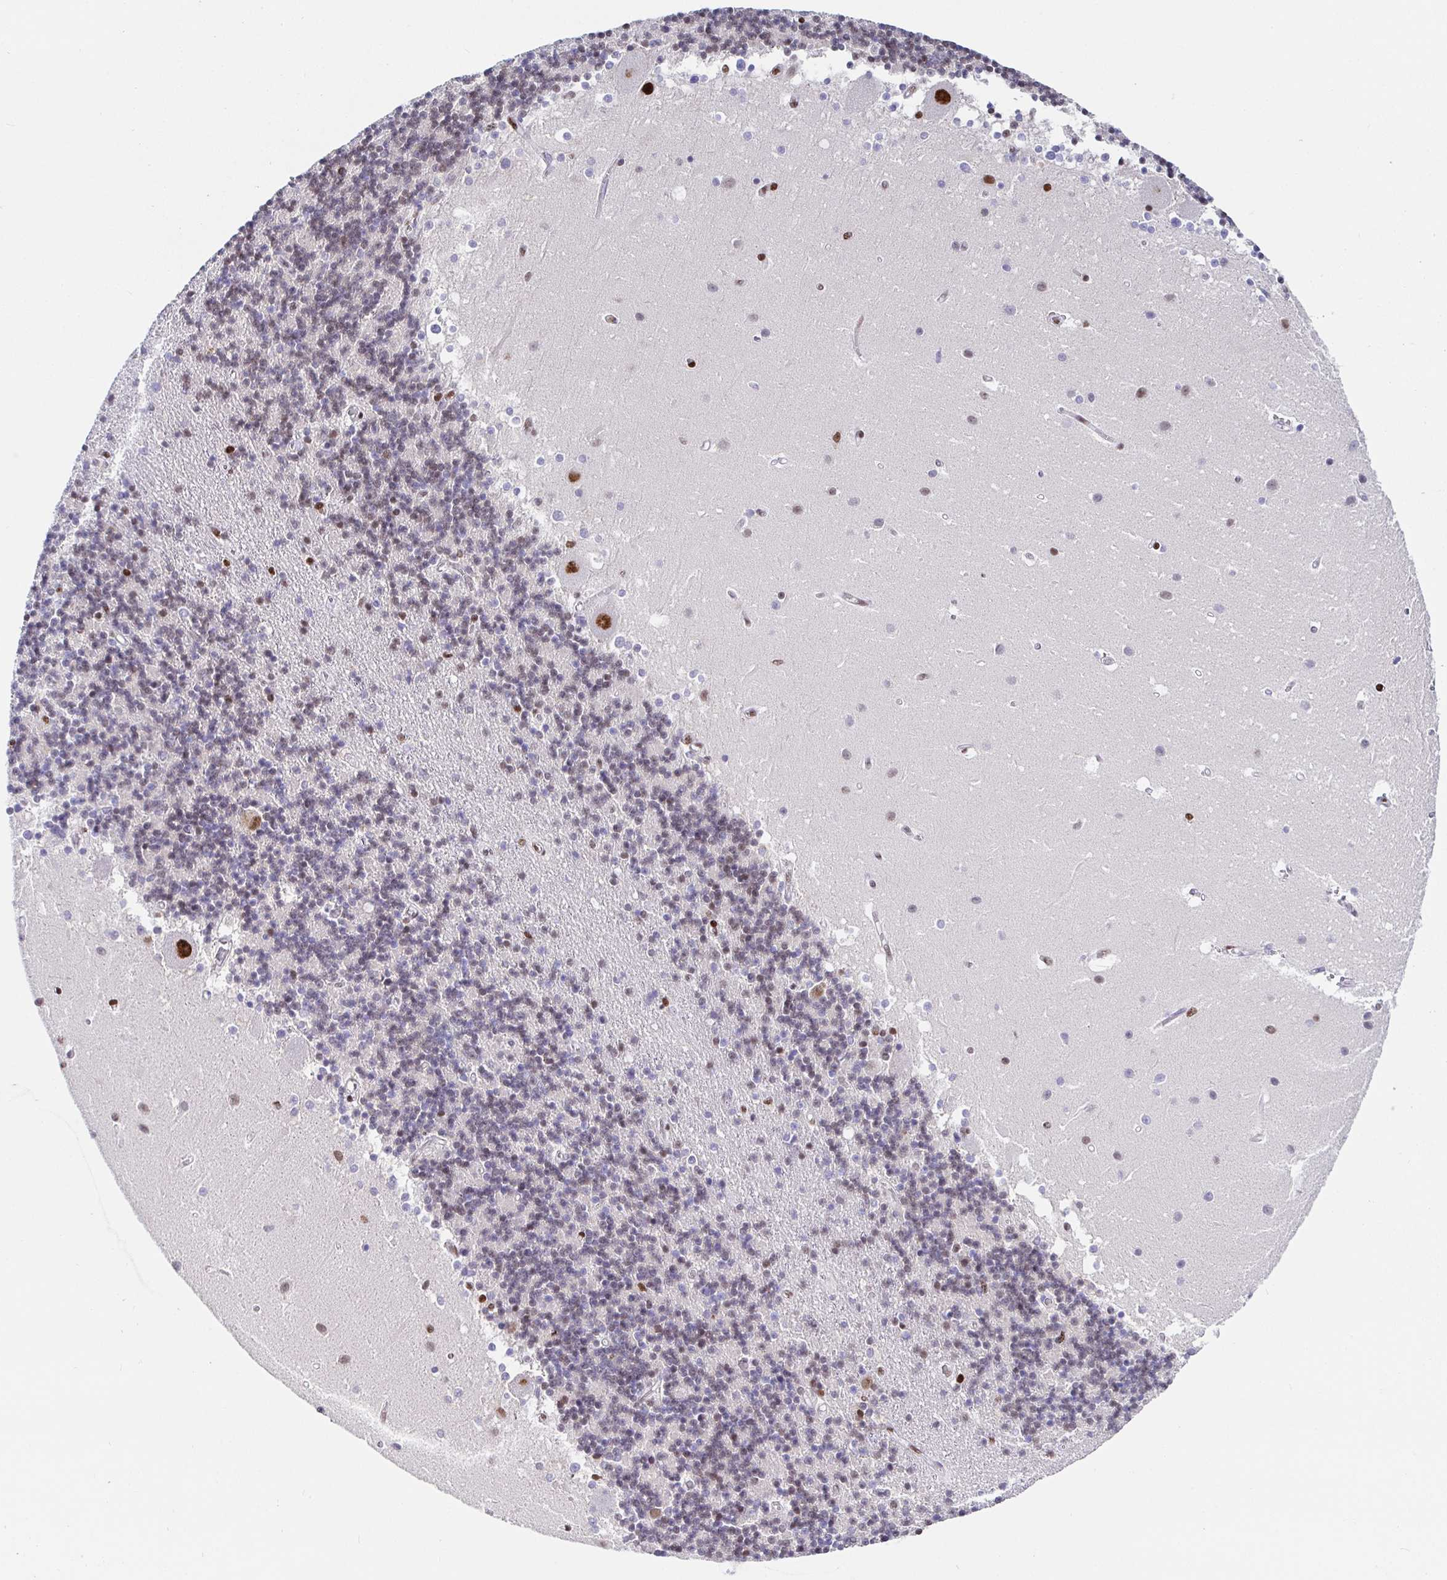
{"staining": {"intensity": "moderate", "quantity": "<25%", "location": "nuclear"}, "tissue": "cerebellum", "cell_type": "Cells in granular layer", "image_type": "normal", "snomed": [{"axis": "morphology", "description": "Normal tissue, NOS"}, {"axis": "topography", "description": "Cerebellum"}], "caption": "A brown stain labels moderate nuclear positivity of a protein in cells in granular layer of unremarkable cerebellum.", "gene": "SETD5", "patient": {"sex": "male", "age": 54}}